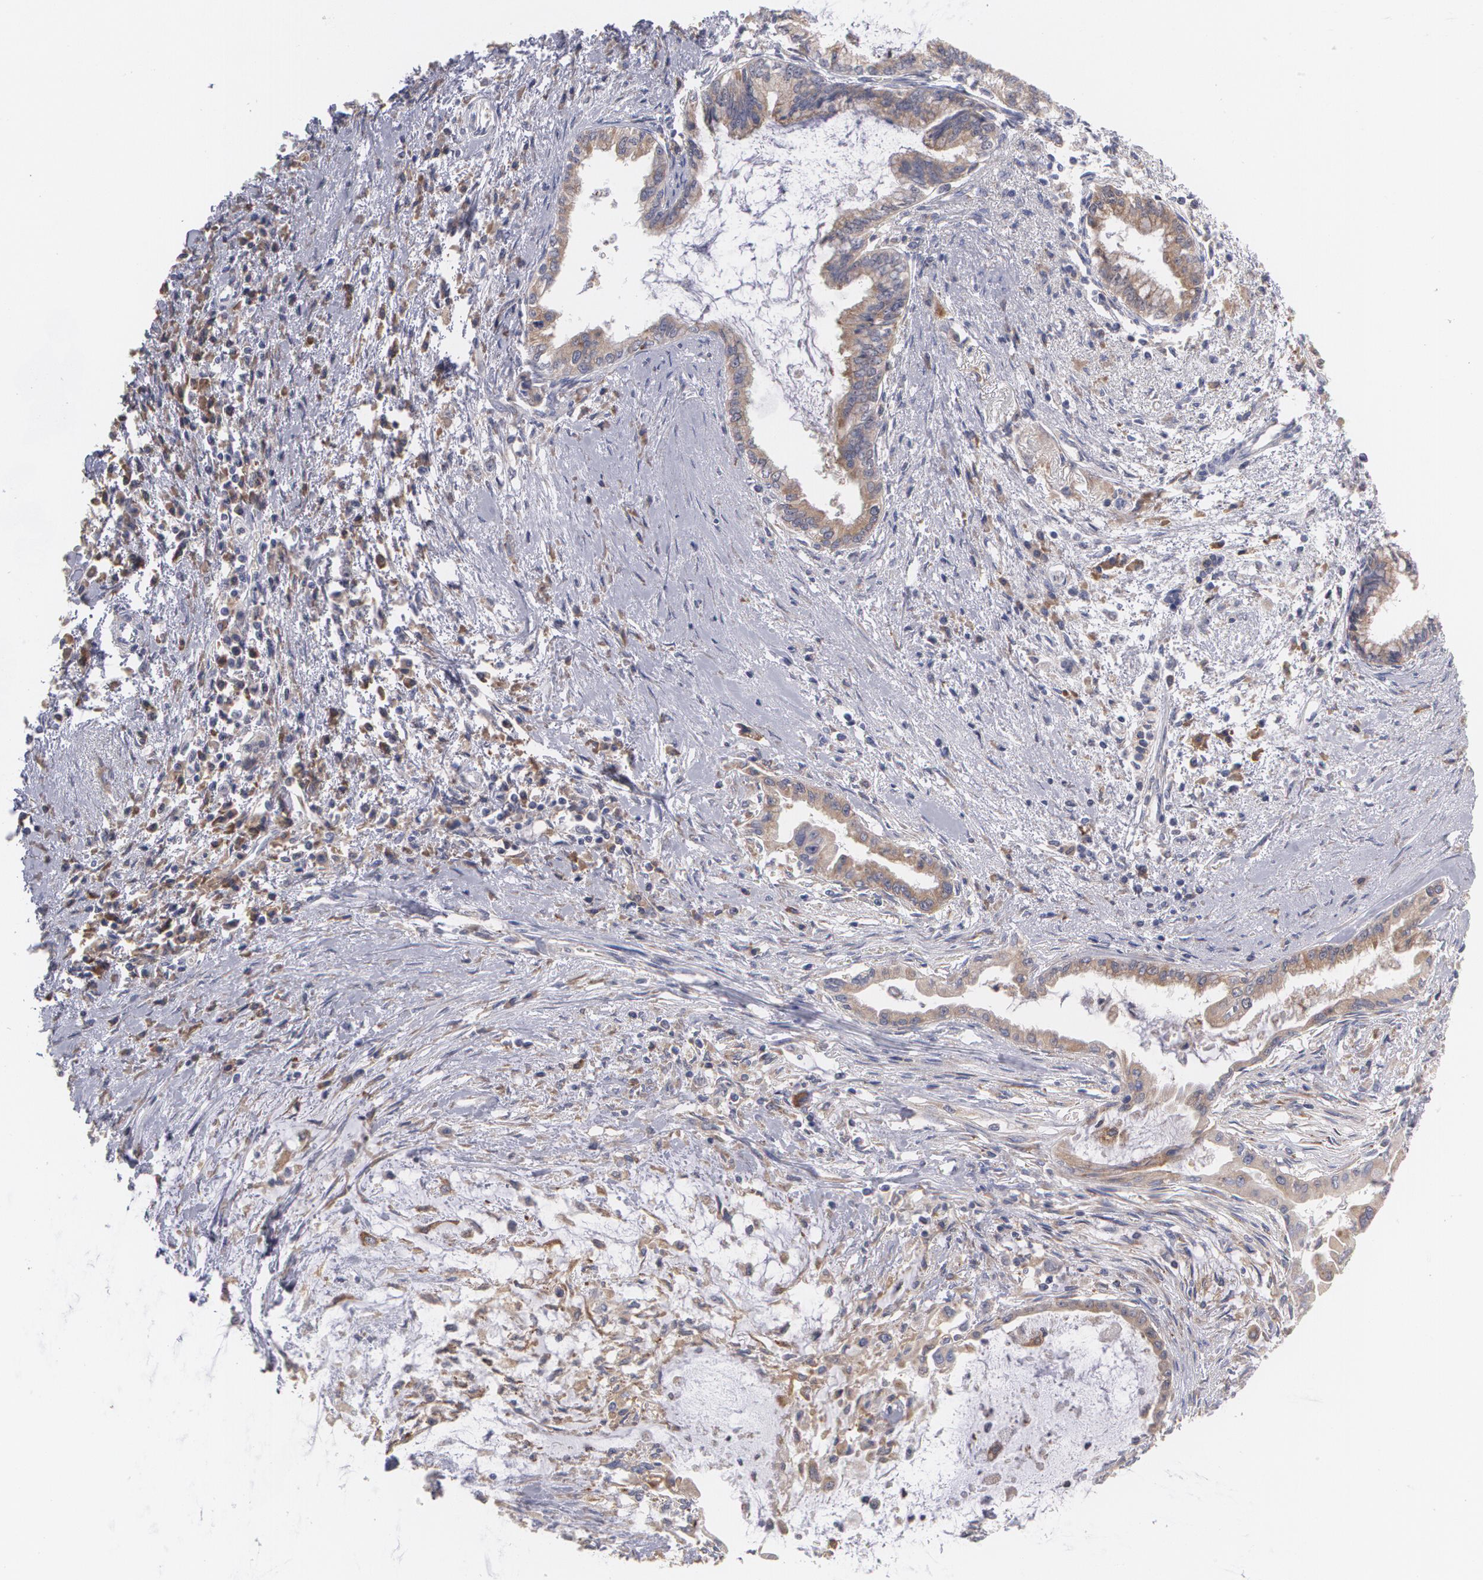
{"staining": {"intensity": "moderate", "quantity": ">75%", "location": "cytoplasmic/membranous"}, "tissue": "pancreatic cancer", "cell_type": "Tumor cells", "image_type": "cancer", "snomed": [{"axis": "morphology", "description": "Adenocarcinoma, NOS"}, {"axis": "topography", "description": "Pancreas"}], "caption": "Protein expression analysis of adenocarcinoma (pancreatic) demonstrates moderate cytoplasmic/membranous positivity in approximately >75% of tumor cells. The protein is stained brown, and the nuclei are stained in blue (DAB IHC with brightfield microscopy, high magnification).", "gene": "MTHFD1", "patient": {"sex": "female", "age": 64}}